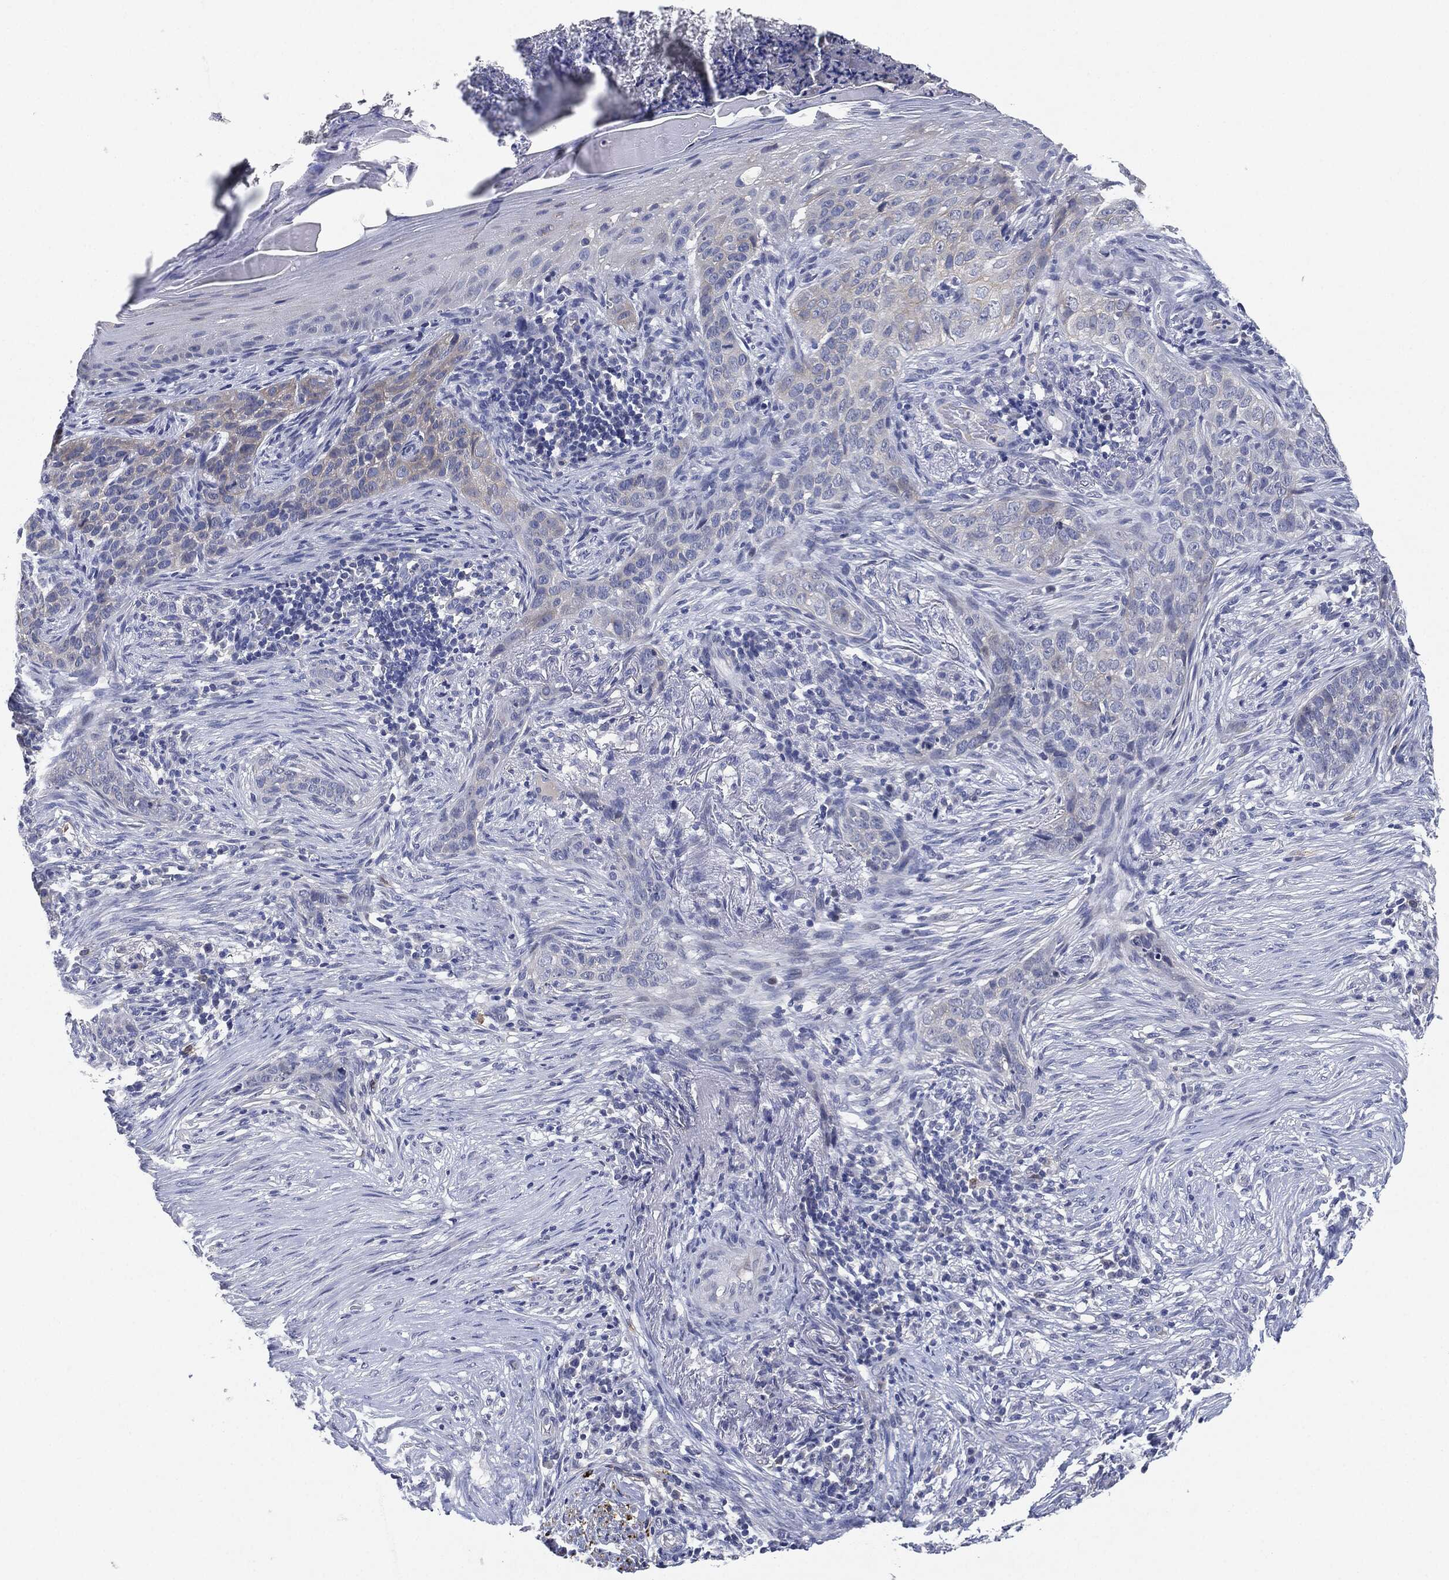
{"staining": {"intensity": "negative", "quantity": "none", "location": "none"}, "tissue": "skin cancer", "cell_type": "Tumor cells", "image_type": "cancer", "snomed": [{"axis": "morphology", "description": "Squamous cell carcinoma, NOS"}, {"axis": "topography", "description": "Skin"}], "caption": "Micrograph shows no significant protein positivity in tumor cells of squamous cell carcinoma (skin).", "gene": "NTRK1", "patient": {"sex": "male", "age": 88}}